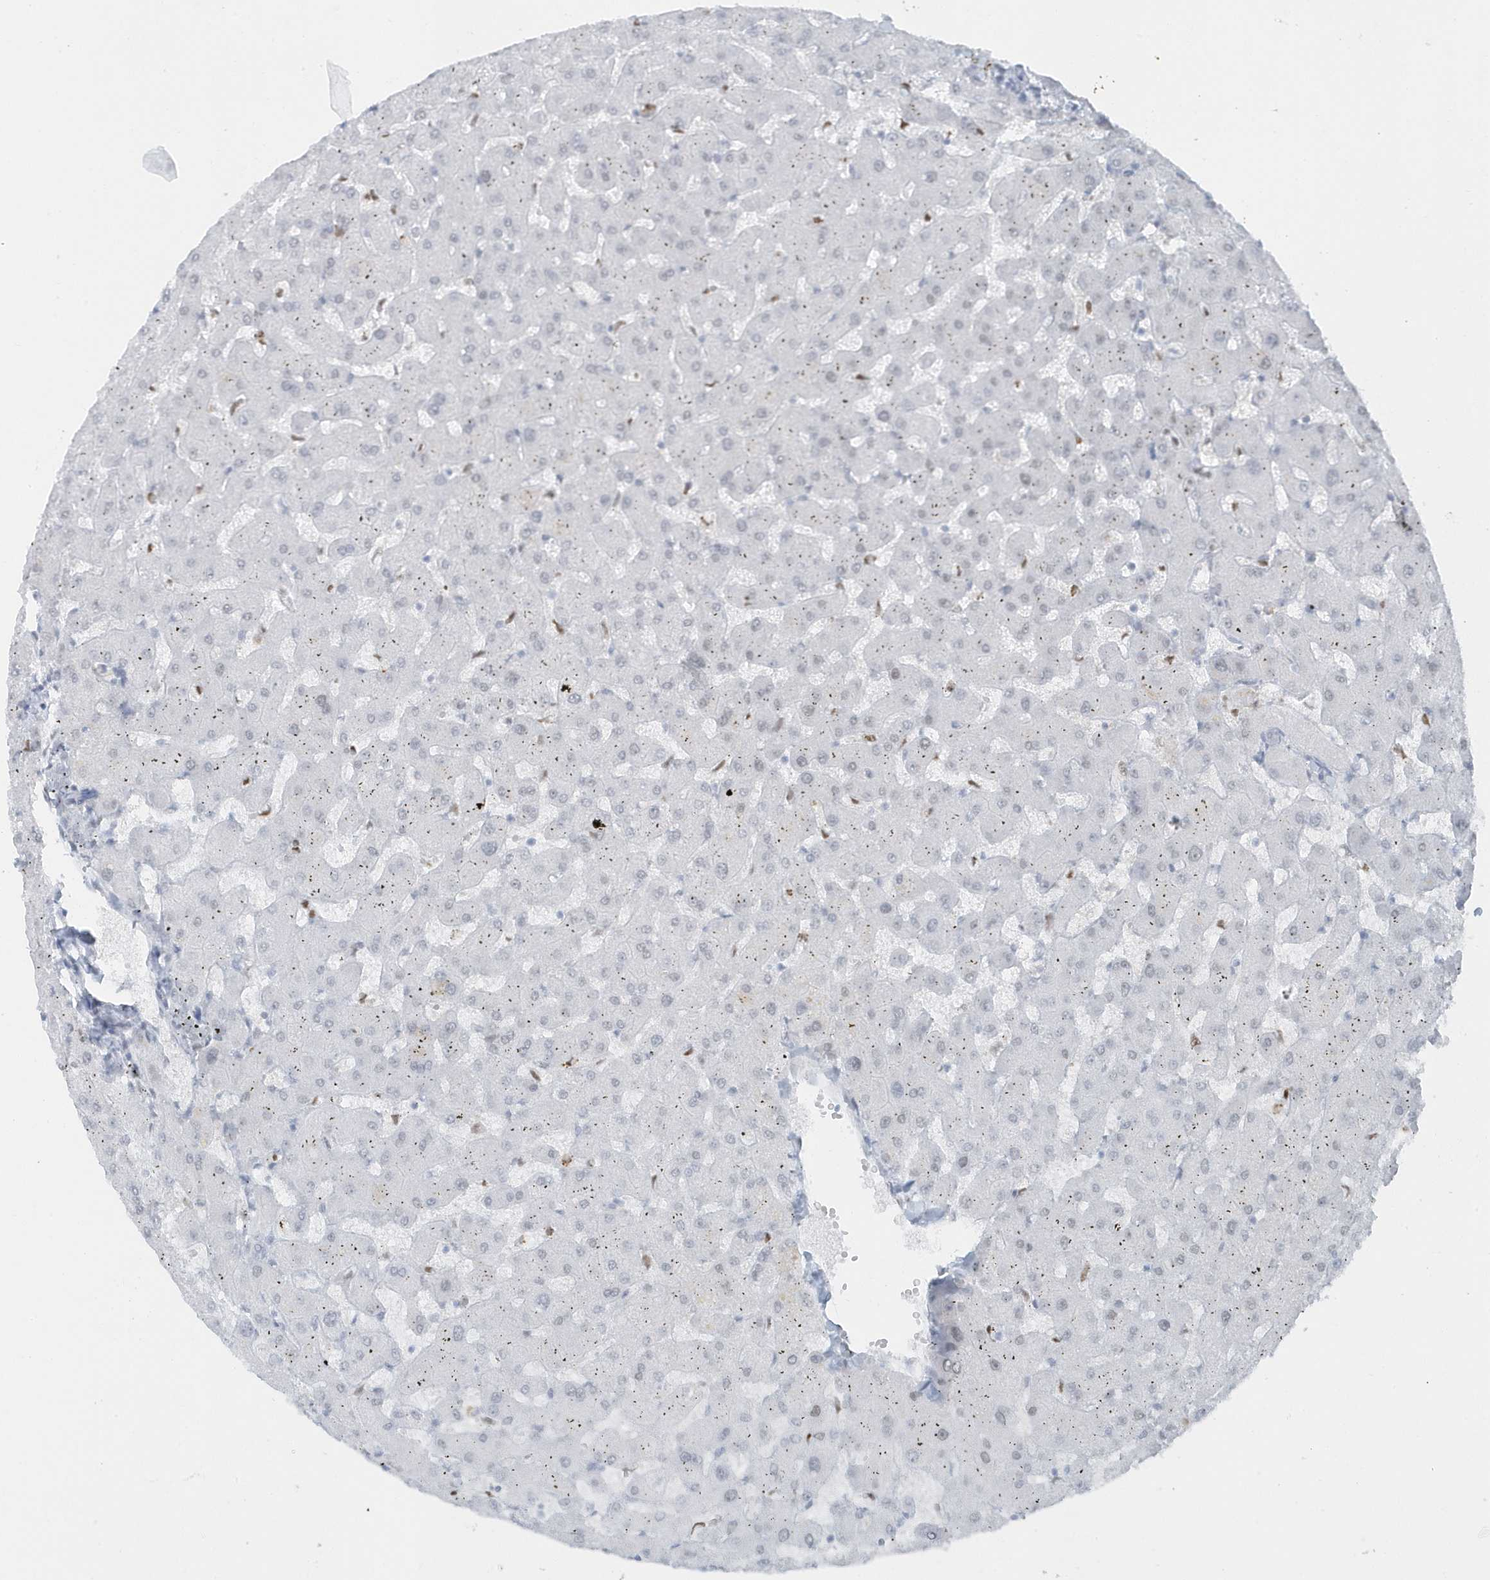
{"staining": {"intensity": "negative", "quantity": "none", "location": "none"}, "tissue": "liver", "cell_type": "Cholangiocytes", "image_type": "normal", "snomed": [{"axis": "morphology", "description": "Normal tissue, NOS"}, {"axis": "topography", "description": "Liver"}], "caption": "Image shows no protein expression in cholangiocytes of unremarkable liver. The staining was performed using DAB (3,3'-diaminobenzidine) to visualize the protein expression in brown, while the nuclei were stained in blue with hematoxylin (Magnification: 20x).", "gene": "SMIM34", "patient": {"sex": "female", "age": 63}}